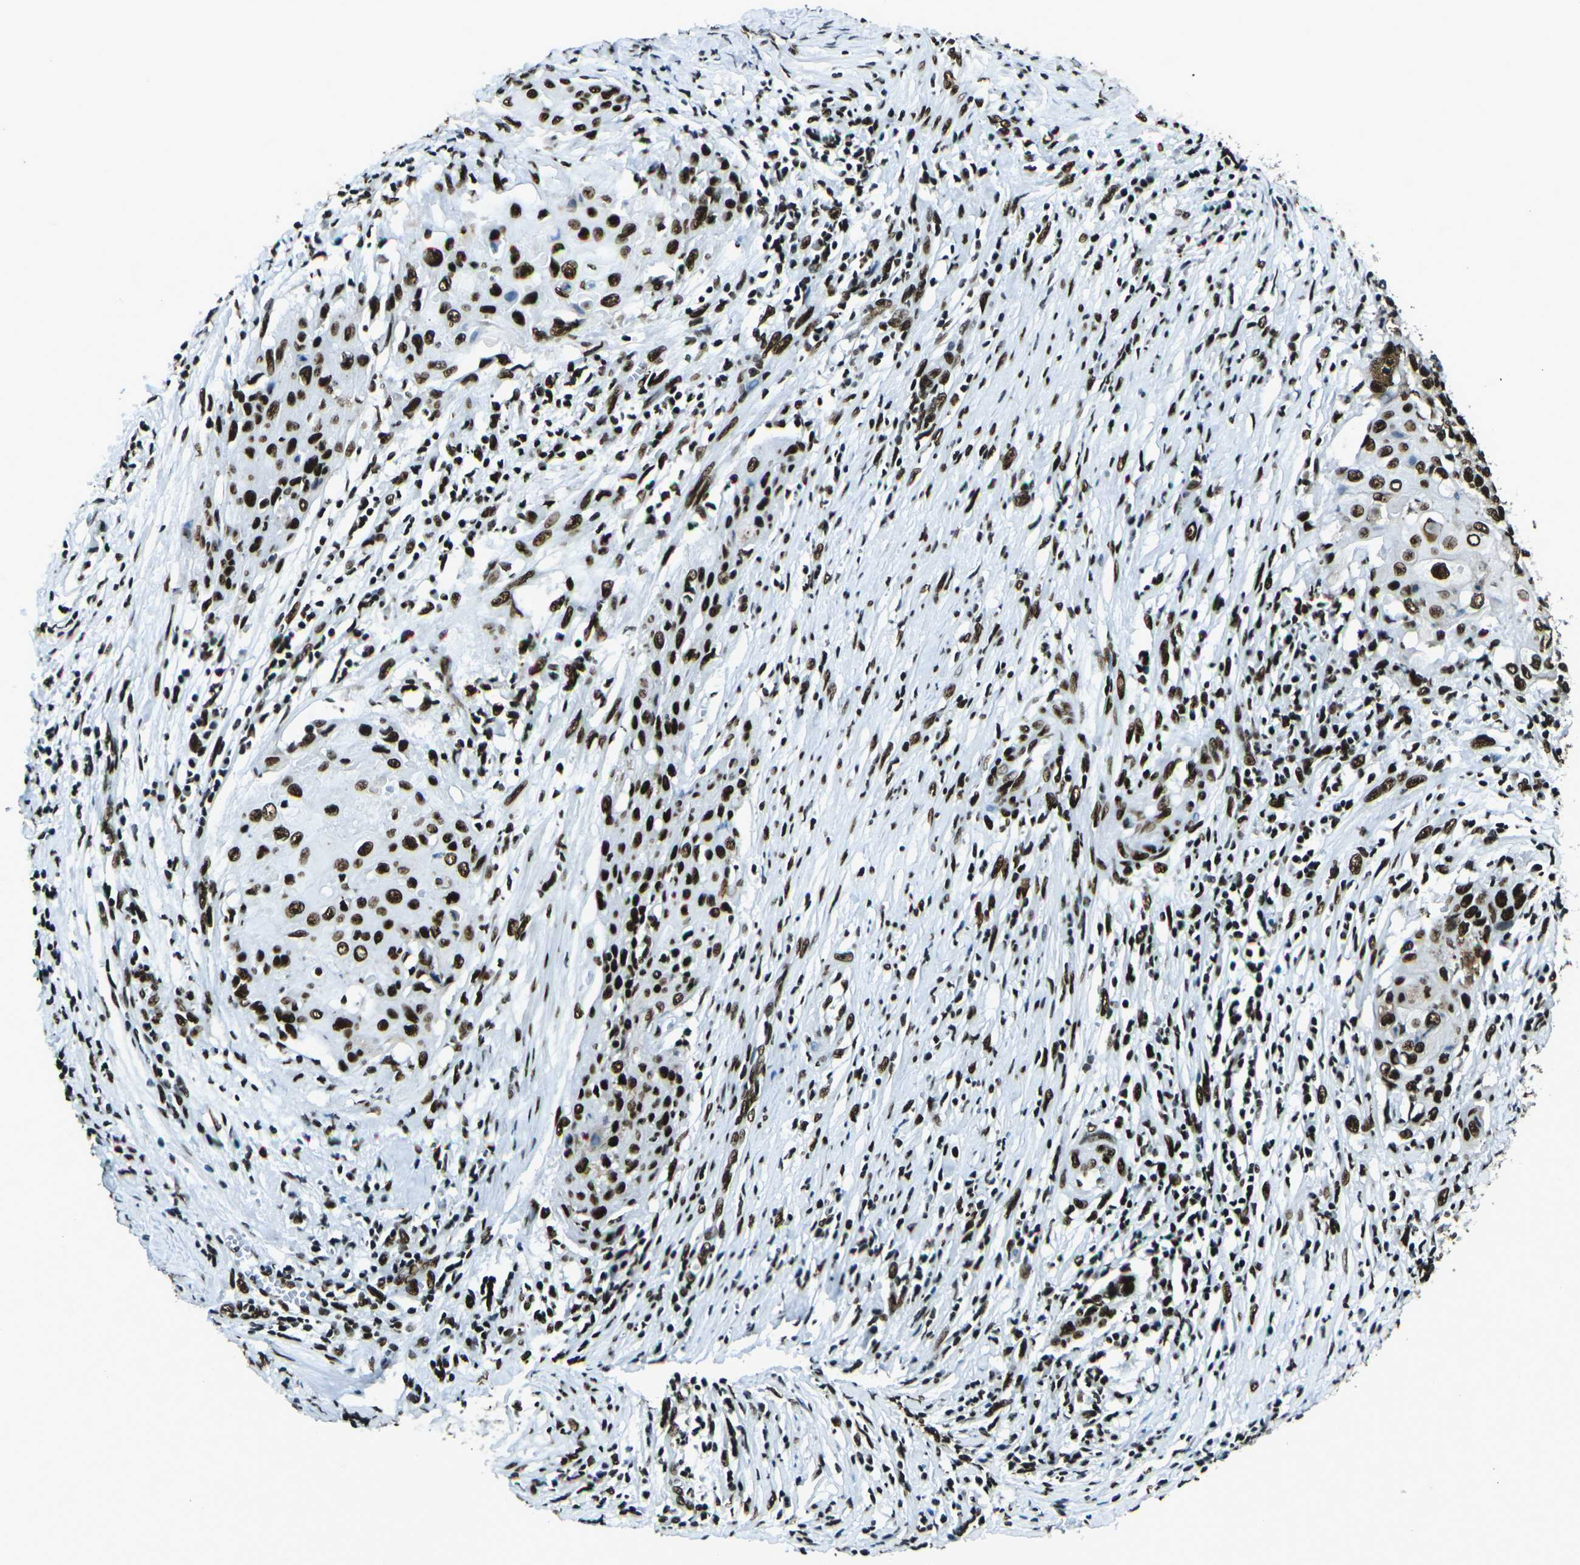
{"staining": {"intensity": "strong", "quantity": ">75%", "location": "nuclear"}, "tissue": "cervical cancer", "cell_type": "Tumor cells", "image_type": "cancer", "snomed": [{"axis": "morphology", "description": "Squamous cell carcinoma, NOS"}, {"axis": "topography", "description": "Cervix"}], "caption": "A brown stain highlights strong nuclear expression of a protein in human cervical cancer (squamous cell carcinoma) tumor cells. The staining is performed using DAB brown chromogen to label protein expression. The nuclei are counter-stained blue using hematoxylin.", "gene": "HNRNPL", "patient": {"sex": "female", "age": 39}}